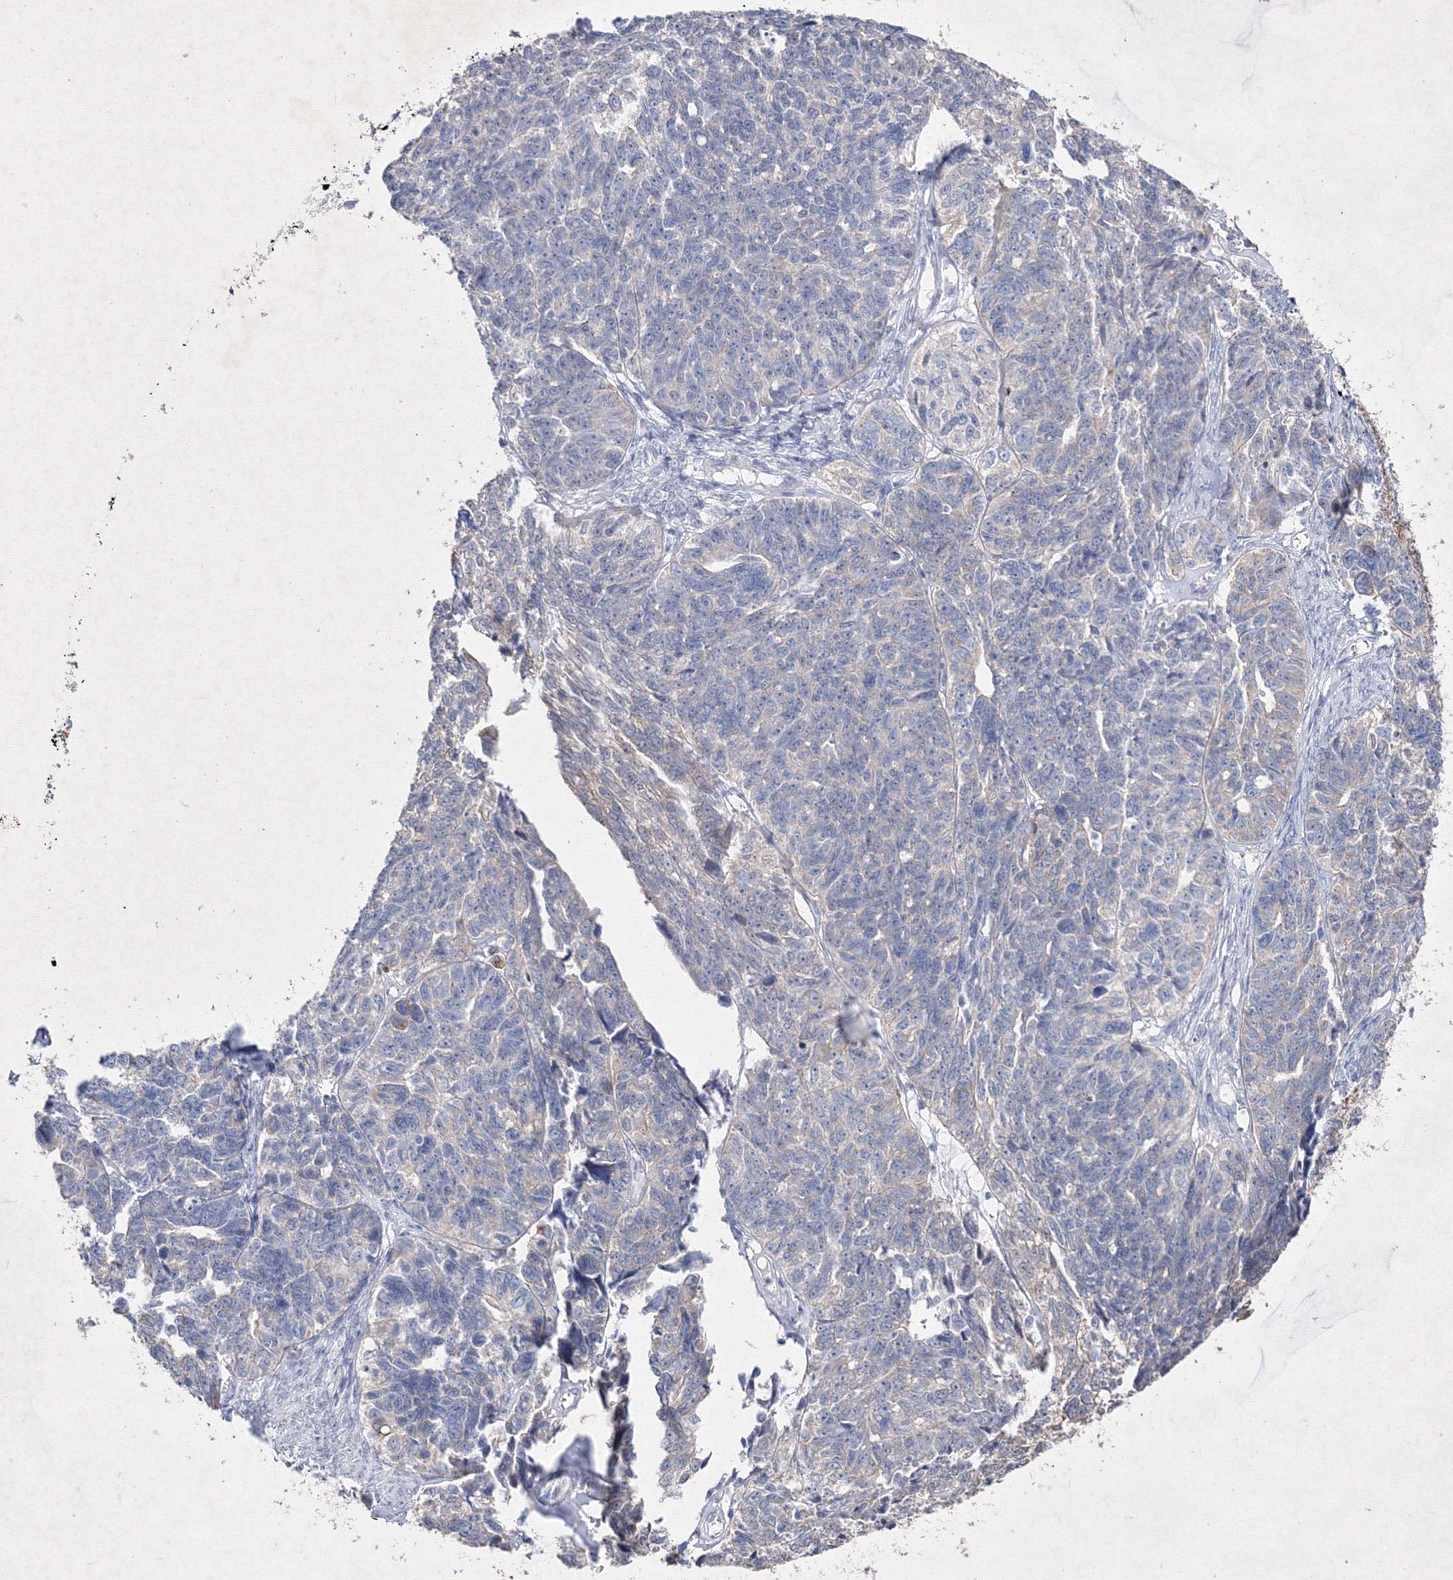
{"staining": {"intensity": "moderate", "quantity": "25%-75%", "location": "cytoplasmic/membranous"}, "tissue": "ovarian cancer", "cell_type": "Tumor cells", "image_type": "cancer", "snomed": [{"axis": "morphology", "description": "Cystadenocarcinoma, serous, NOS"}, {"axis": "topography", "description": "Ovary"}], "caption": "Serous cystadenocarcinoma (ovarian) stained for a protein displays moderate cytoplasmic/membranous positivity in tumor cells. The protein is shown in brown color, while the nuclei are stained blue.", "gene": "SMIM29", "patient": {"sex": "female", "age": 79}}